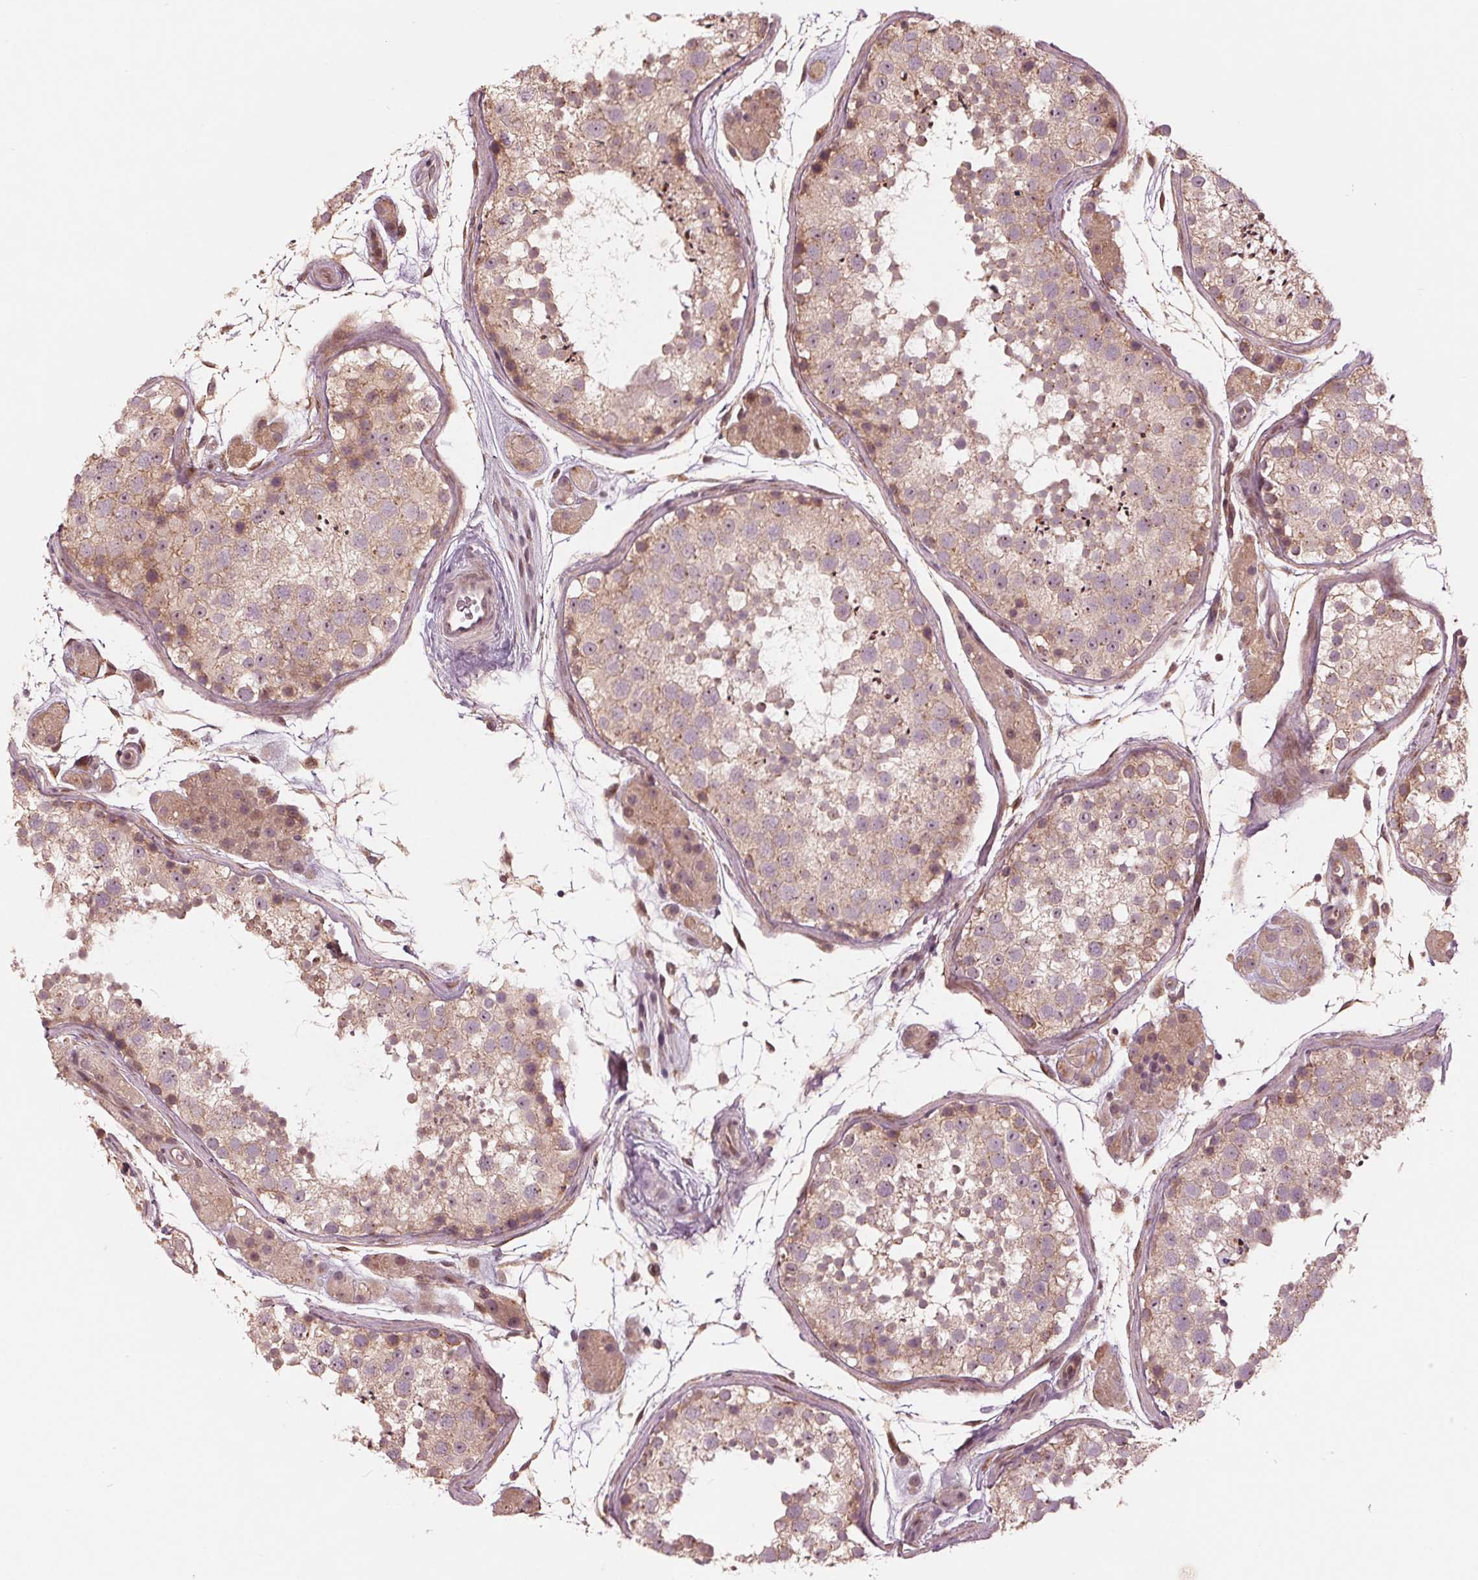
{"staining": {"intensity": "weak", "quantity": ">75%", "location": "cytoplasmic/membranous"}, "tissue": "testis", "cell_type": "Cells in seminiferous ducts", "image_type": "normal", "snomed": [{"axis": "morphology", "description": "Normal tissue, NOS"}, {"axis": "topography", "description": "Testis"}], "caption": "About >75% of cells in seminiferous ducts in unremarkable human testis display weak cytoplasmic/membranous protein staining as visualized by brown immunohistochemical staining.", "gene": "CMIP", "patient": {"sex": "male", "age": 41}}